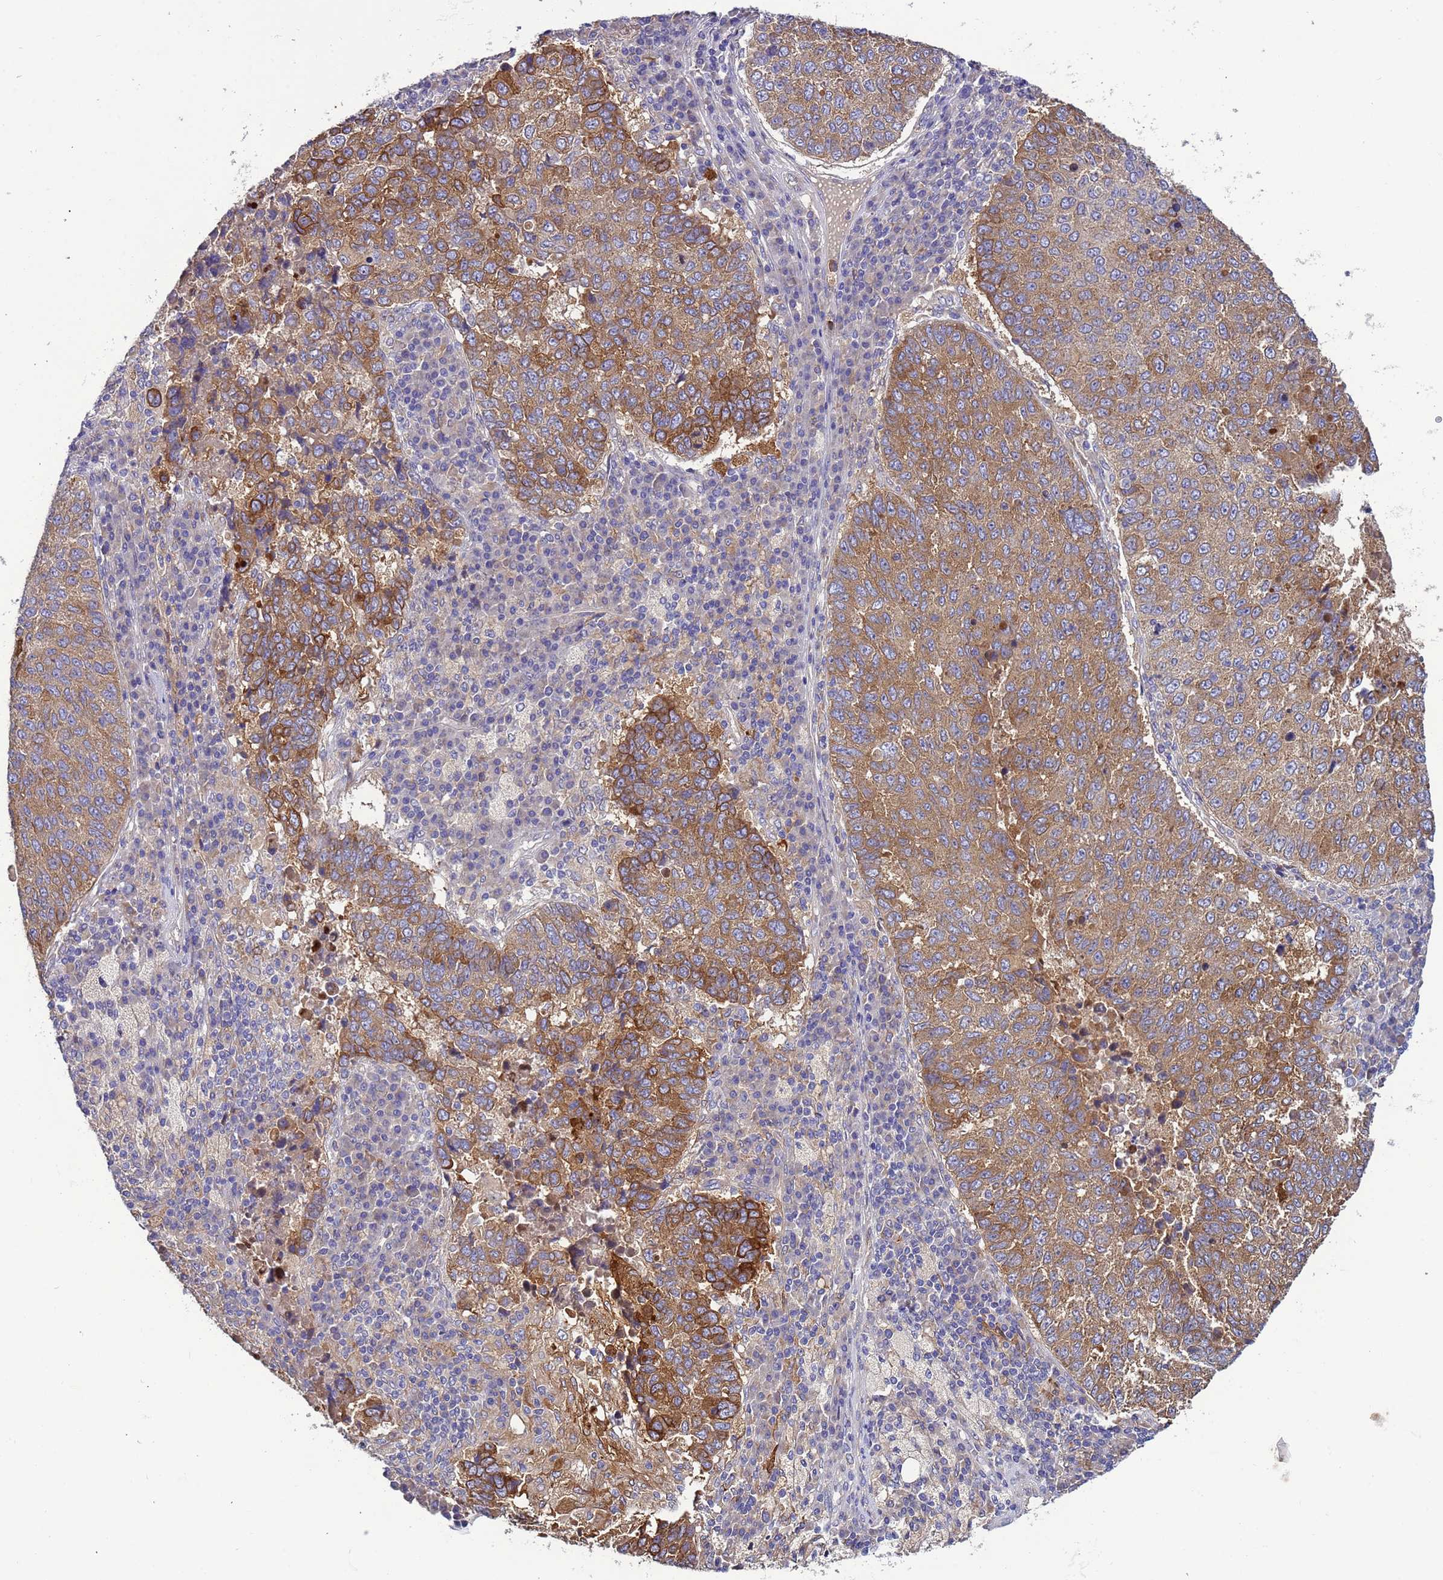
{"staining": {"intensity": "strong", "quantity": "25%-75%", "location": "cytoplasmic/membranous"}, "tissue": "lung cancer", "cell_type": "Tumor cells", "image_type": "cancer", "snomed": [{"axis": "morphology", "description": "Squamous cell carcinoma, NOS"}, {"axis": "topography", "description": "Lung"}], "caption": "Lung squamous cell carcinoma tissue shows strong cytoplasmic/membranous expression in about 25%-75% of tumor cells Nuclei are stained in blue.", "gene": "PAQR7", "patient": {"sex": "male", "age": 73}}